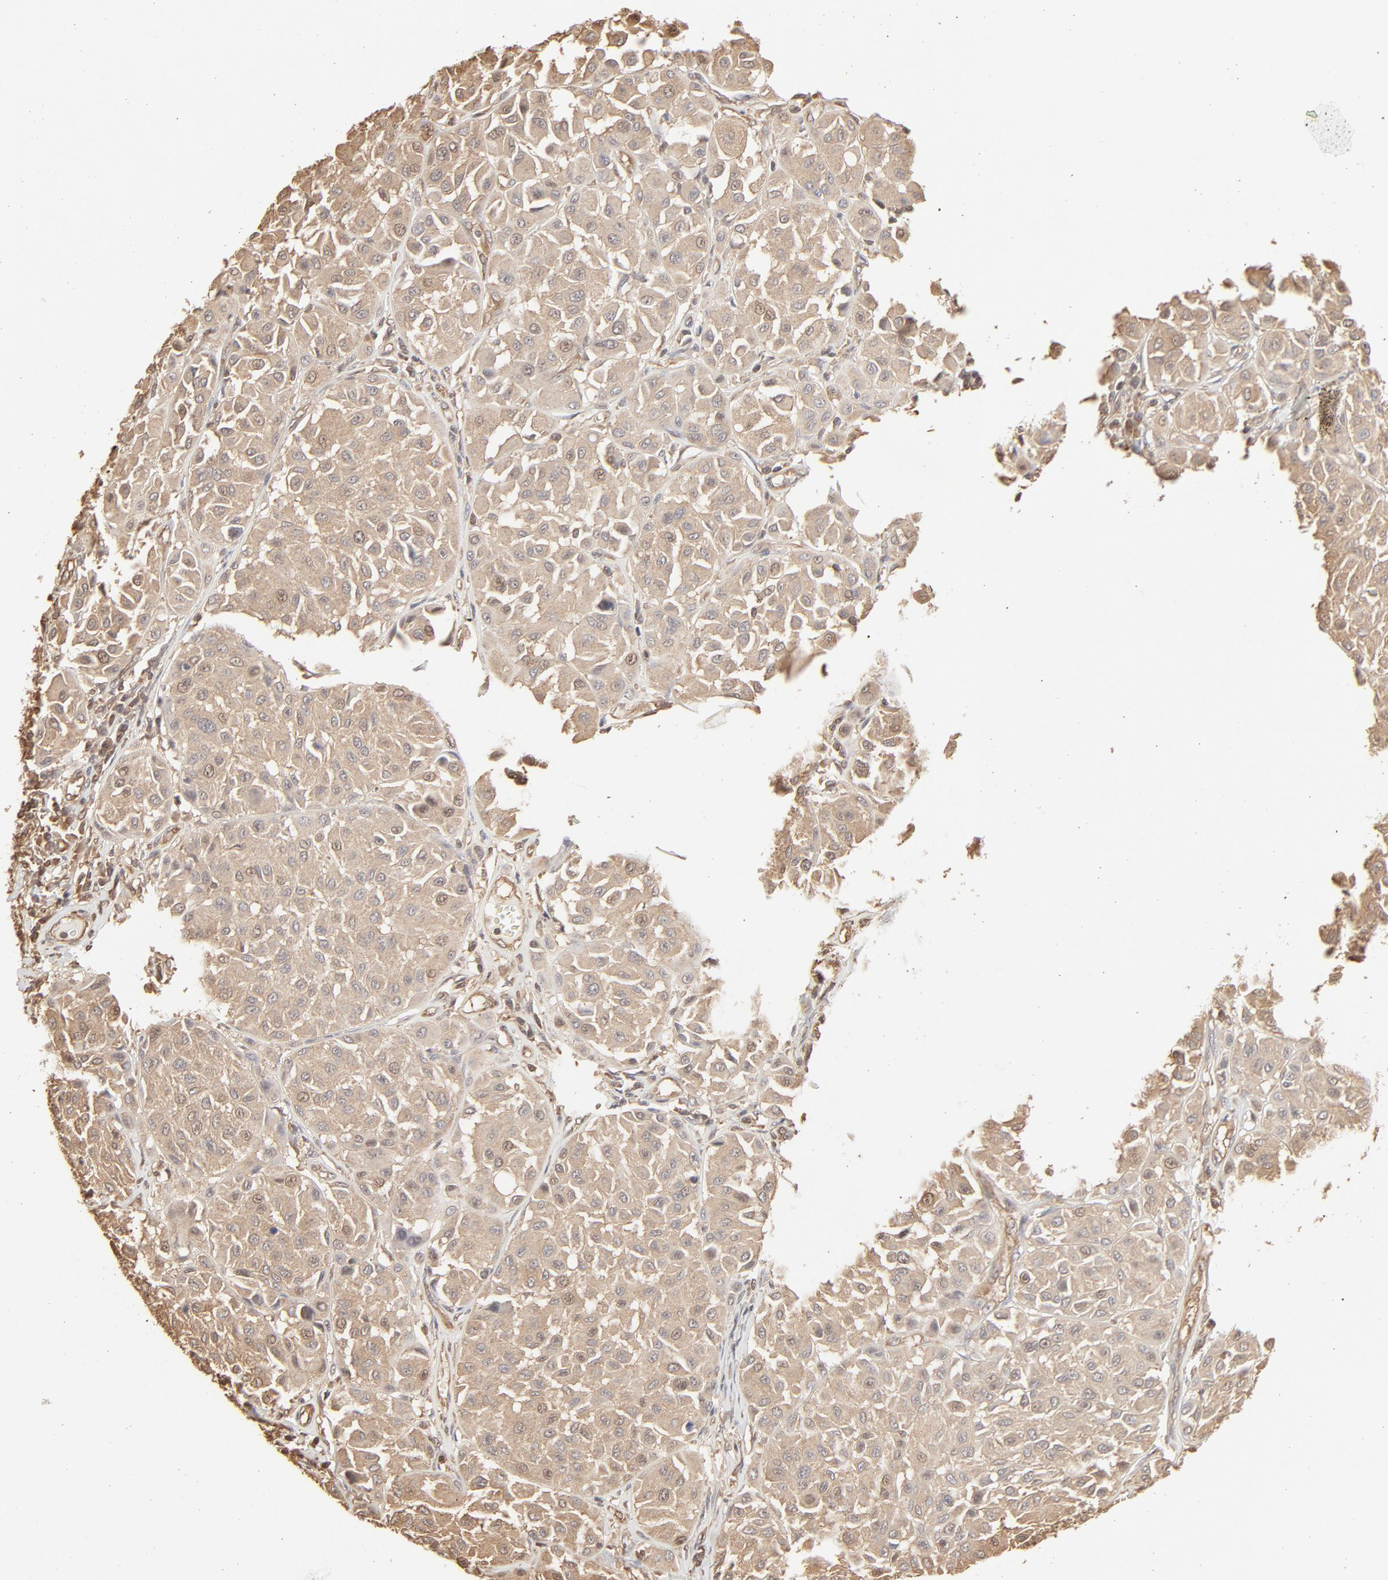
{"staining": {"intensity": "weak", "quantity": ">75%", "location": "cytoplasmic/membranous"}, "tissue": "melanoma", "cell_type": "Tumor cells", "image_type": "cancer", "snomed": [{"axis": "morphology", "description": "Malignant melanoma, Metastatic site"}, {"axis": "topography", "description": "Soft tissue"}], "caption": "IHC histopathology image of neoplastic tissue: melanoma stained using immunohistochemistry exhibits low levels of weak protein expression localized specifically in the cytoplasmic/membranous of tumor cells, appearing as a cytoplasmic/membranous brown color.", "gene": "PPP2CA", "patient": {"sex": "male", "age": 41}}